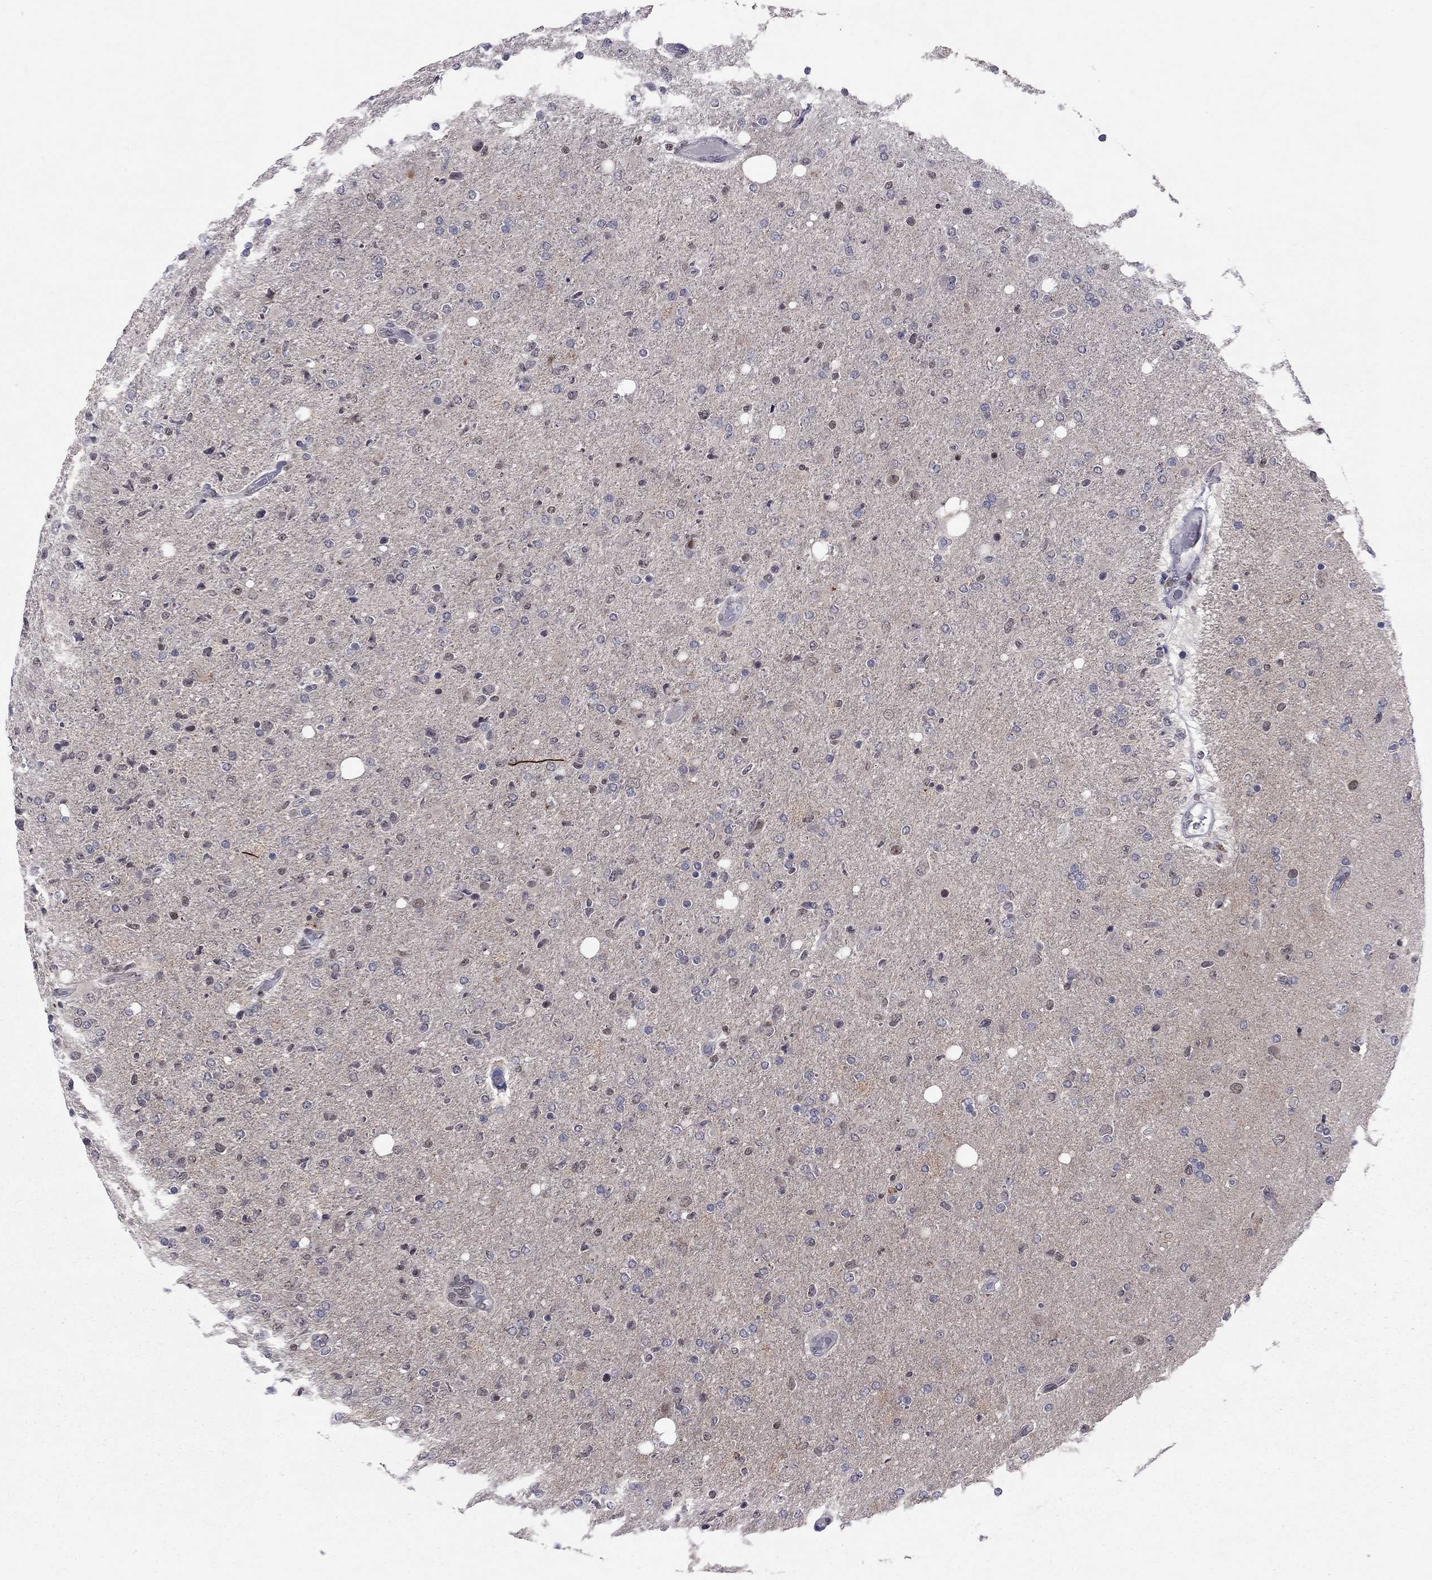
{"staining": {"intensity": "weak", "quantity": "<25%", "location": "nuclear"}, "tissue": "glioma", "cell_type": "Tumor cells", "image_type": "cancer", "snomed": [{"axis": "morphology", "description": "Glioma, malignant, High grade"}, {"axis": "topography", "description": "Cerebral cortex"}], "caption": "Protein analysis of high-grade glioma (malignant) demonstrates no significant positivity in tumor cells. The staining was performed using DAB (3,3'-diaminobenzidine) to visualize the protein expression in brown, while the nuclei were stained in blue with hematoxylin (Magnification: 20x).", "gene": "TAF9", "patient": {"sex": "male", "age": 70}}